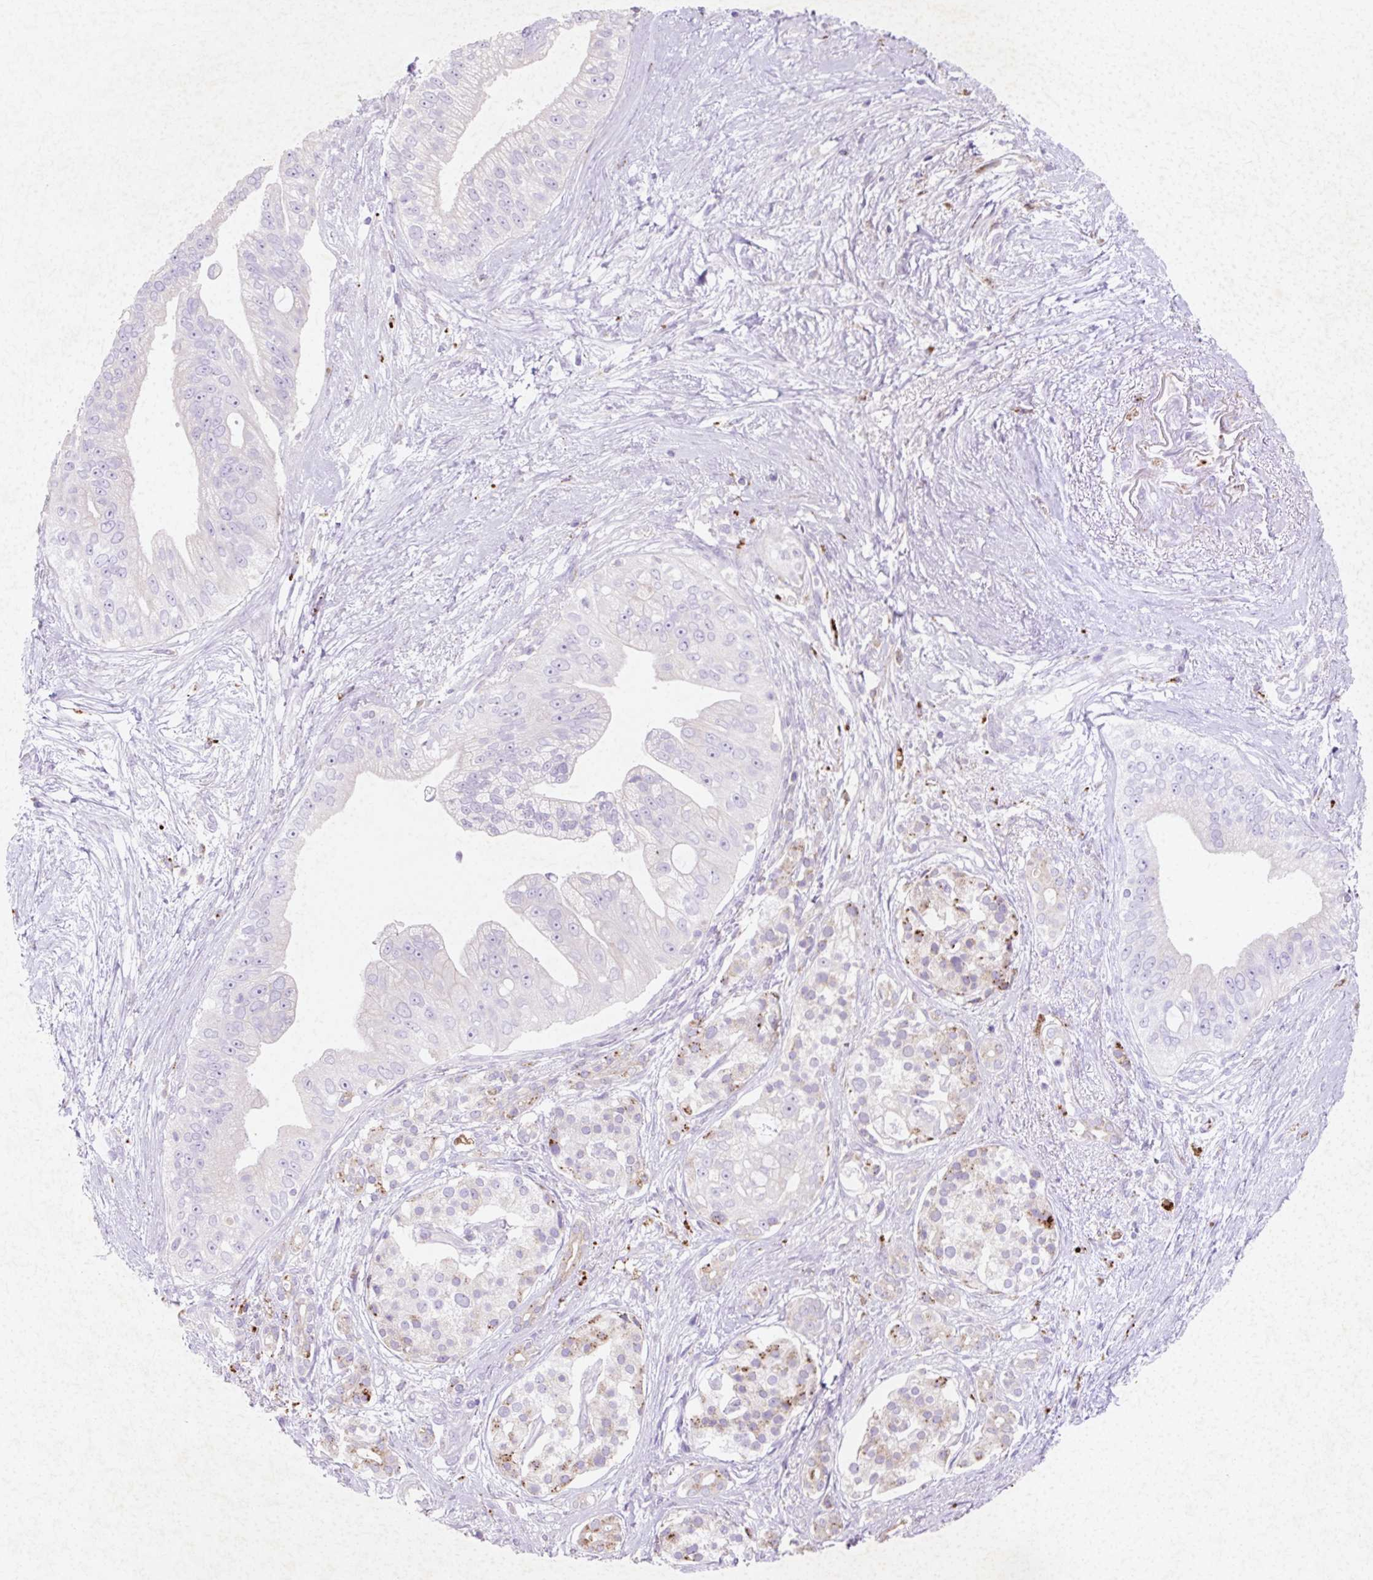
{"staining": {"intensity": "negative", "quantity": "none", "location": "none"}, "tissue": "pancreatic cancer", "cell_type": "Tumor cells", "image_type": "cancer", "snomed": [{"axis": "morphology", "description": "Adenocarcinoma, NOS"}, {"axis": "topography", "description": "Pancreas"}], "caption": "Histopathology image shows no significant protein positivity in tumor cells of pancreatic adenocarcinoma.", "gene": "HEXA", "patient": {"sex": "male", "age": 70}}